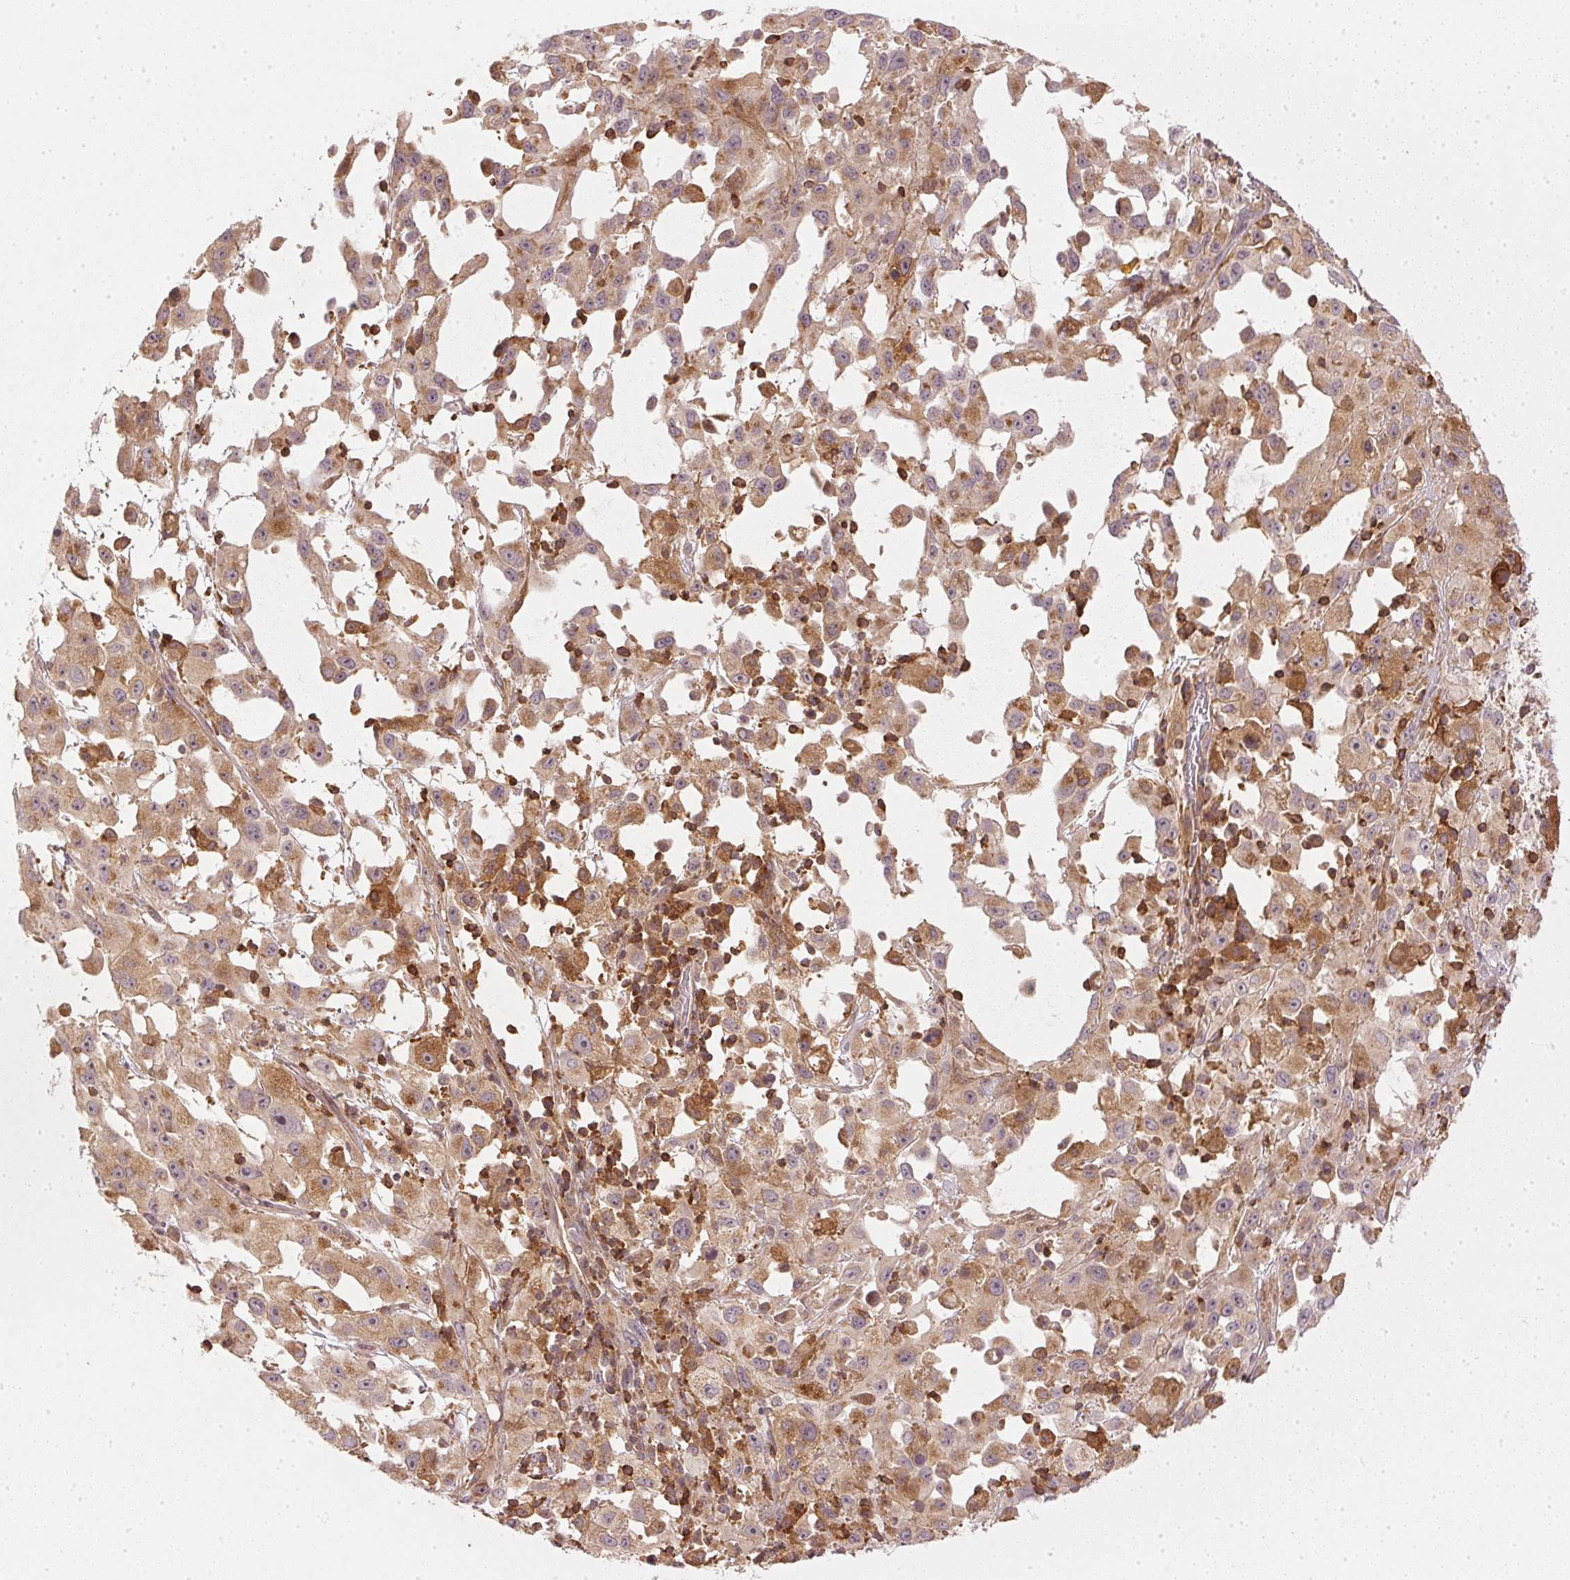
{"staining": {"intensity": "moderate", "quantity": ">75%", "location": "cytoplasmic/membranous"}, "tissue": "melanoma", "cell_type": "Tumor cells", "image_type": "cancer", "snomed": [{"axis": "morphology", "description": "Malignant melanoma, Metastatic site"}, {"axis": "topography", "description": "Soft tissue"}], "caption": "High-power microscopy captured an immunohistochemistry photomicrograph of melanoma, revealing moderate cytoplasmic/membranous staining in approximately >75% of tumor cells.", "gene": "NADK2", "patient": {"sex": "male", "age": 50}}